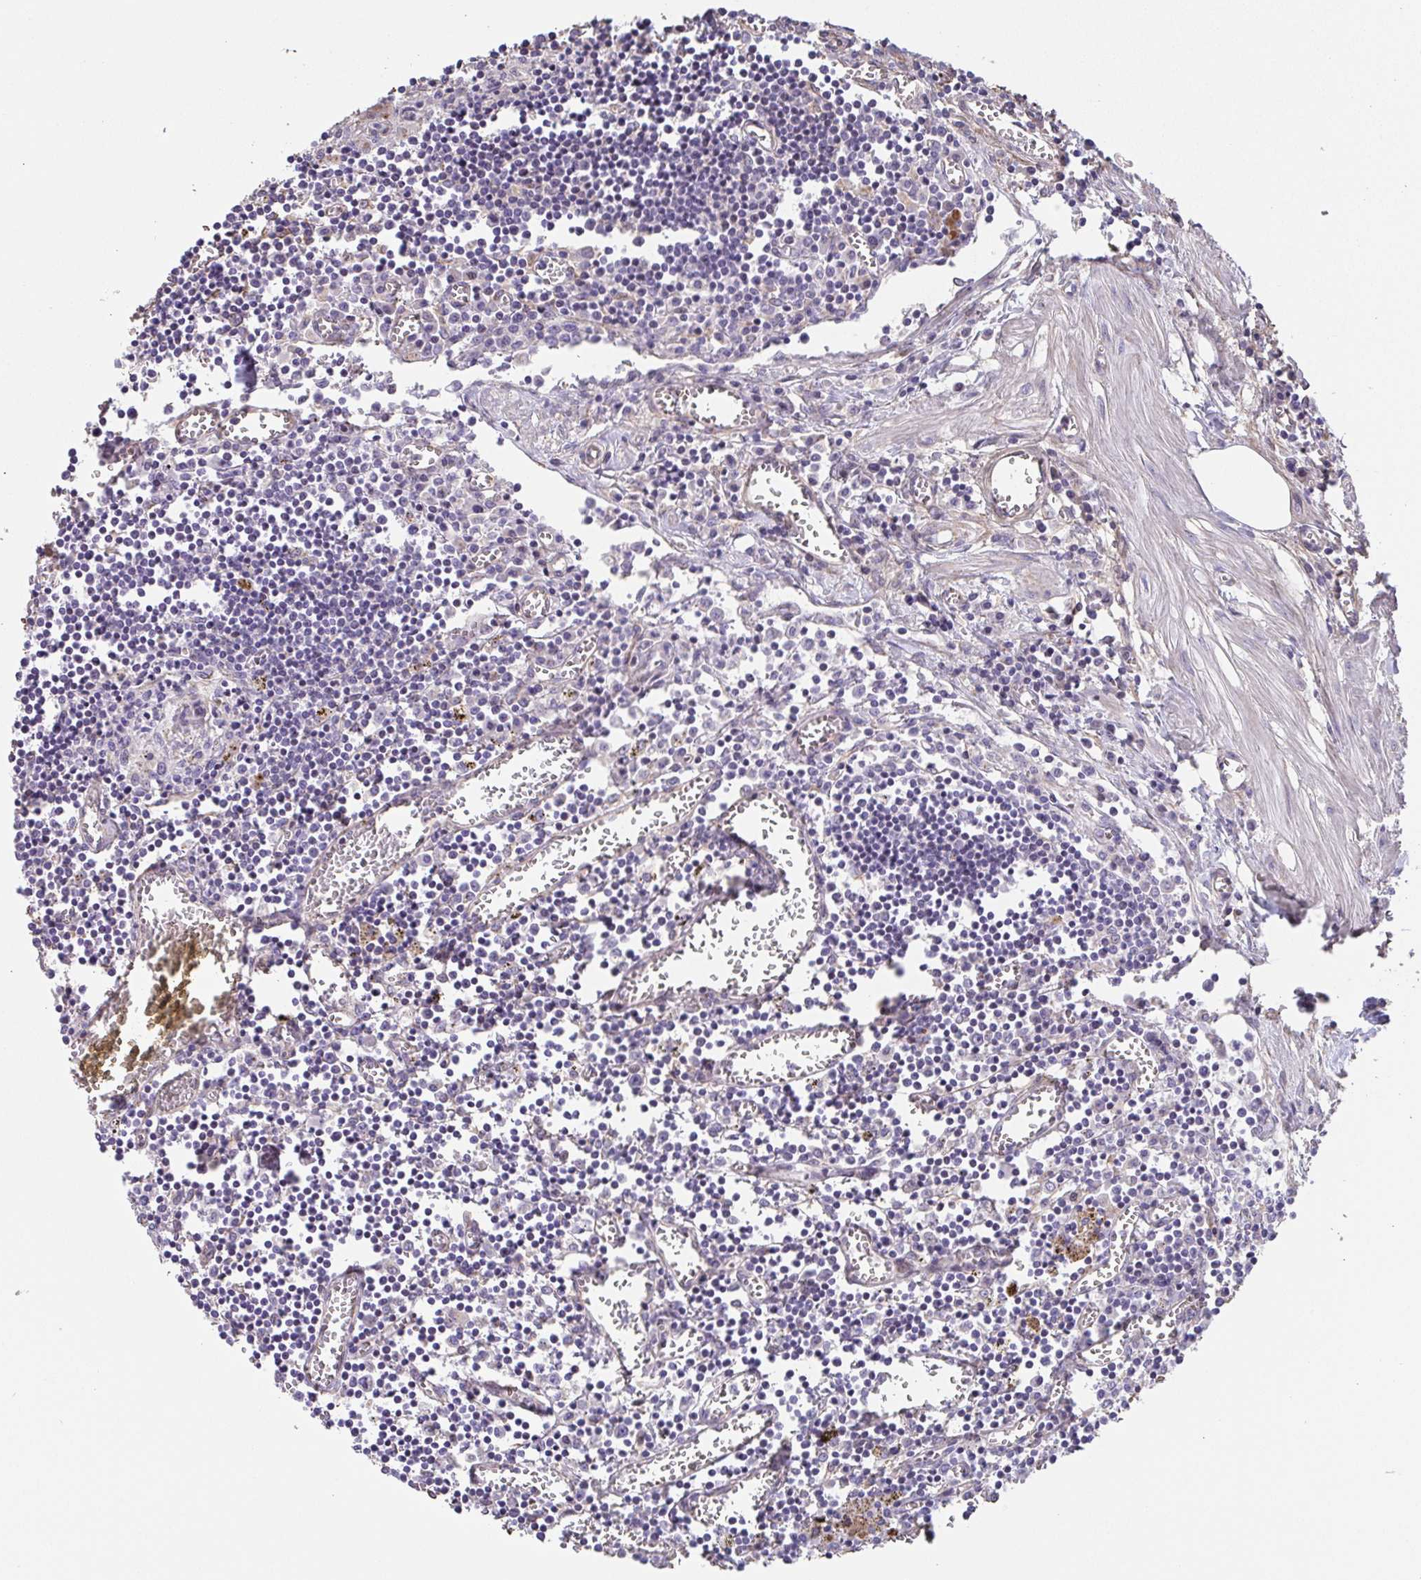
{"staining": {"intensity": "negative", "quantity": "none", "location": "none"}, "tissue": "lymph node", "cell_type": "Germinal center cells", "image_type": "normal", "snomed": [{"axis": "morphology", "description": "Normal tissue, NOS"}, {"axis": "topography", "description": "Lymph node"}], "caption": "Germinal center cells show no significant expression in unremarkable lymph node. (DAB immunohistochemistry (IHC) with hematoxylin counter stain).", "gene": "RUNDC3B", "patient": {"sex": "male", "age": 66}}